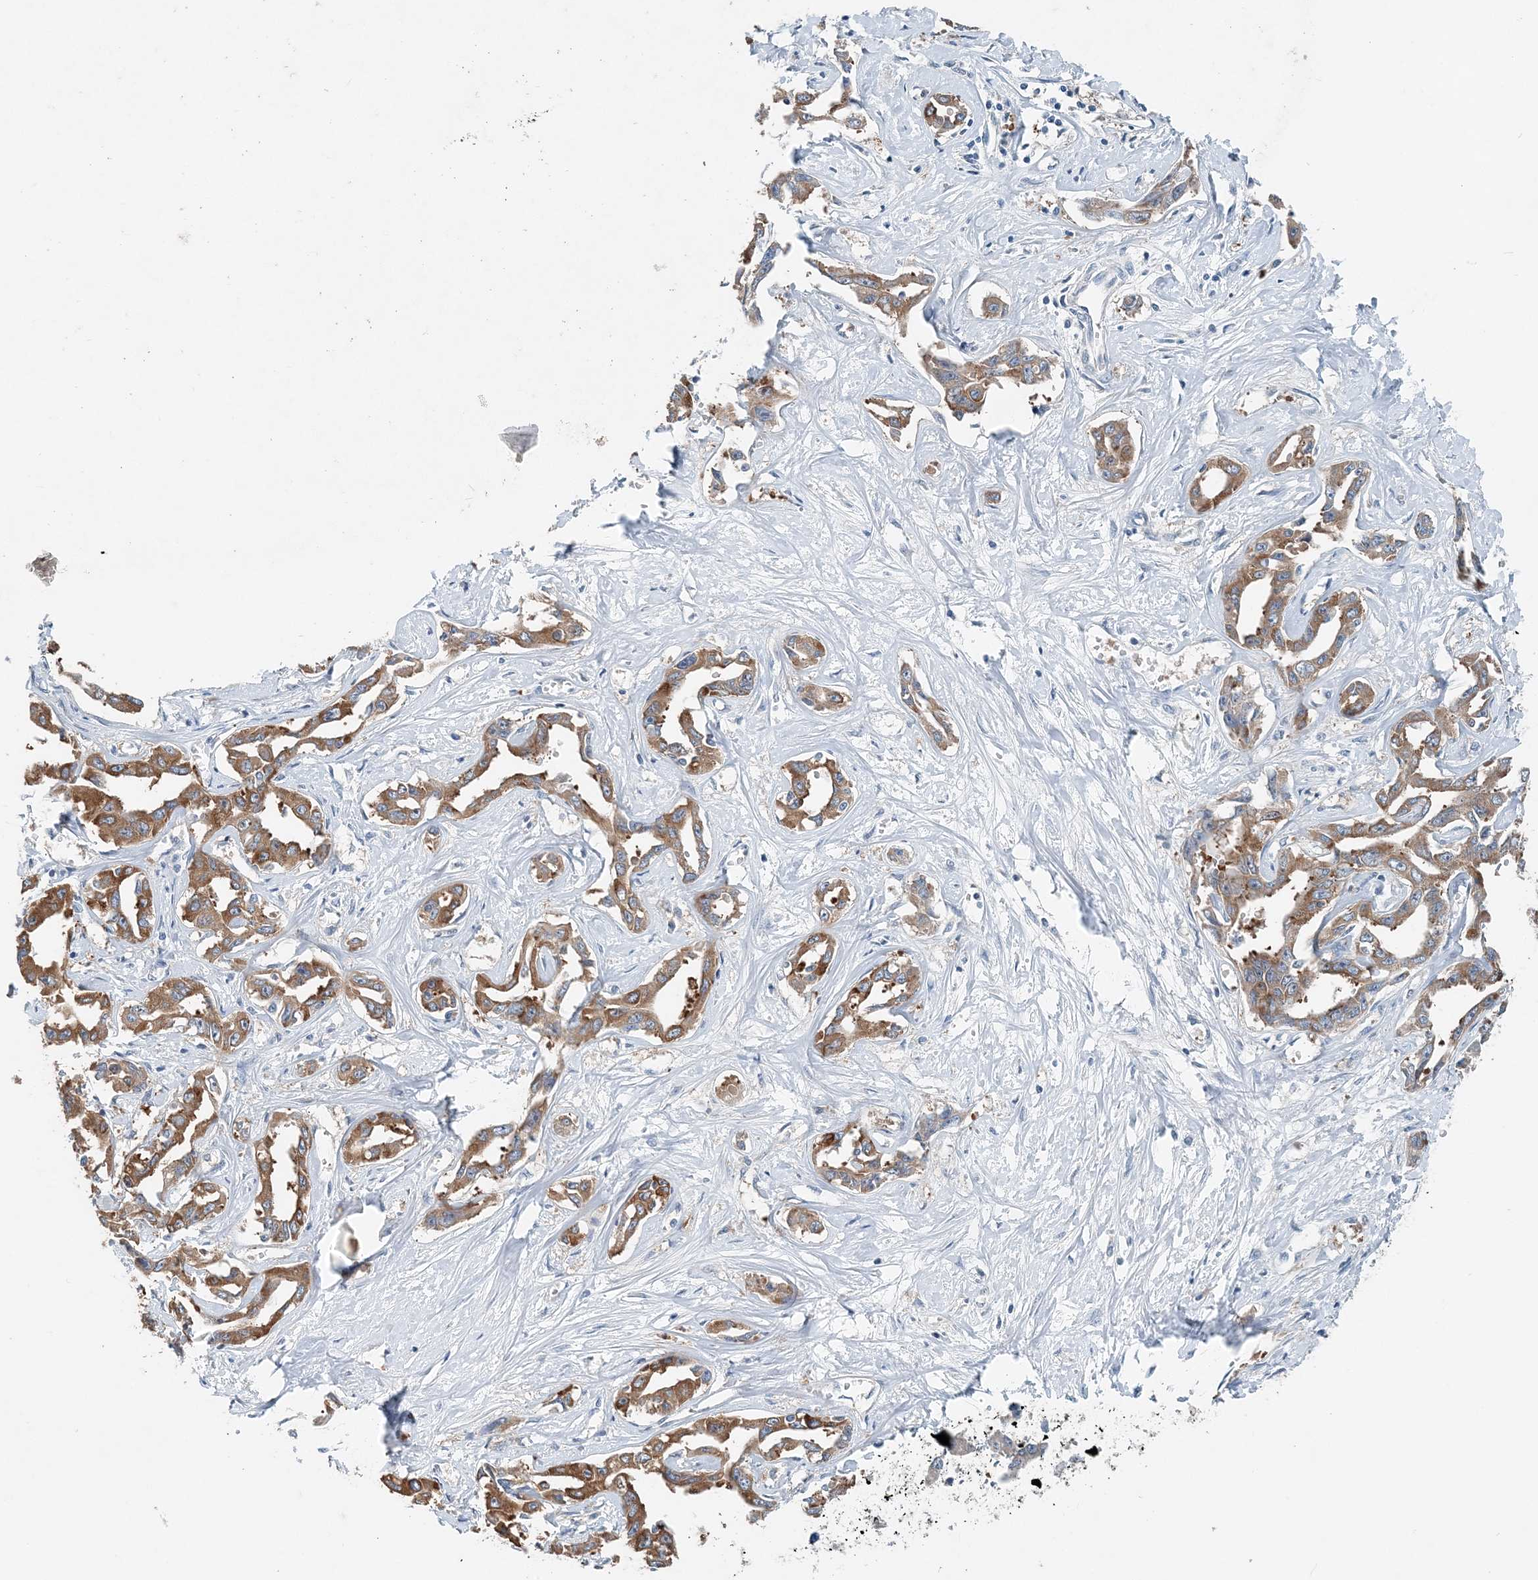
{"staining": {"intensity": "moderate", "quantity": ">75%", "location": "cytoplasmic/membranous"}, "tissue": "liver cancer", "cell_type": "Tumor cells", "image_type": "cancer", "snomed": [{"axis": "morphology", "description": "Cholangiocarcinoma"}, {"axis": "topography", "description": "Liver"}], "caption": "A brown stain shows moderate cytoplasmic/membranous positivity of a protein in human liver cancer tumor cells. (DAB IHC, brown staining for protein, blue staining for nuclei).", "gene": "EEF1A2", "patient": {"sex": "male", "age": 59}}